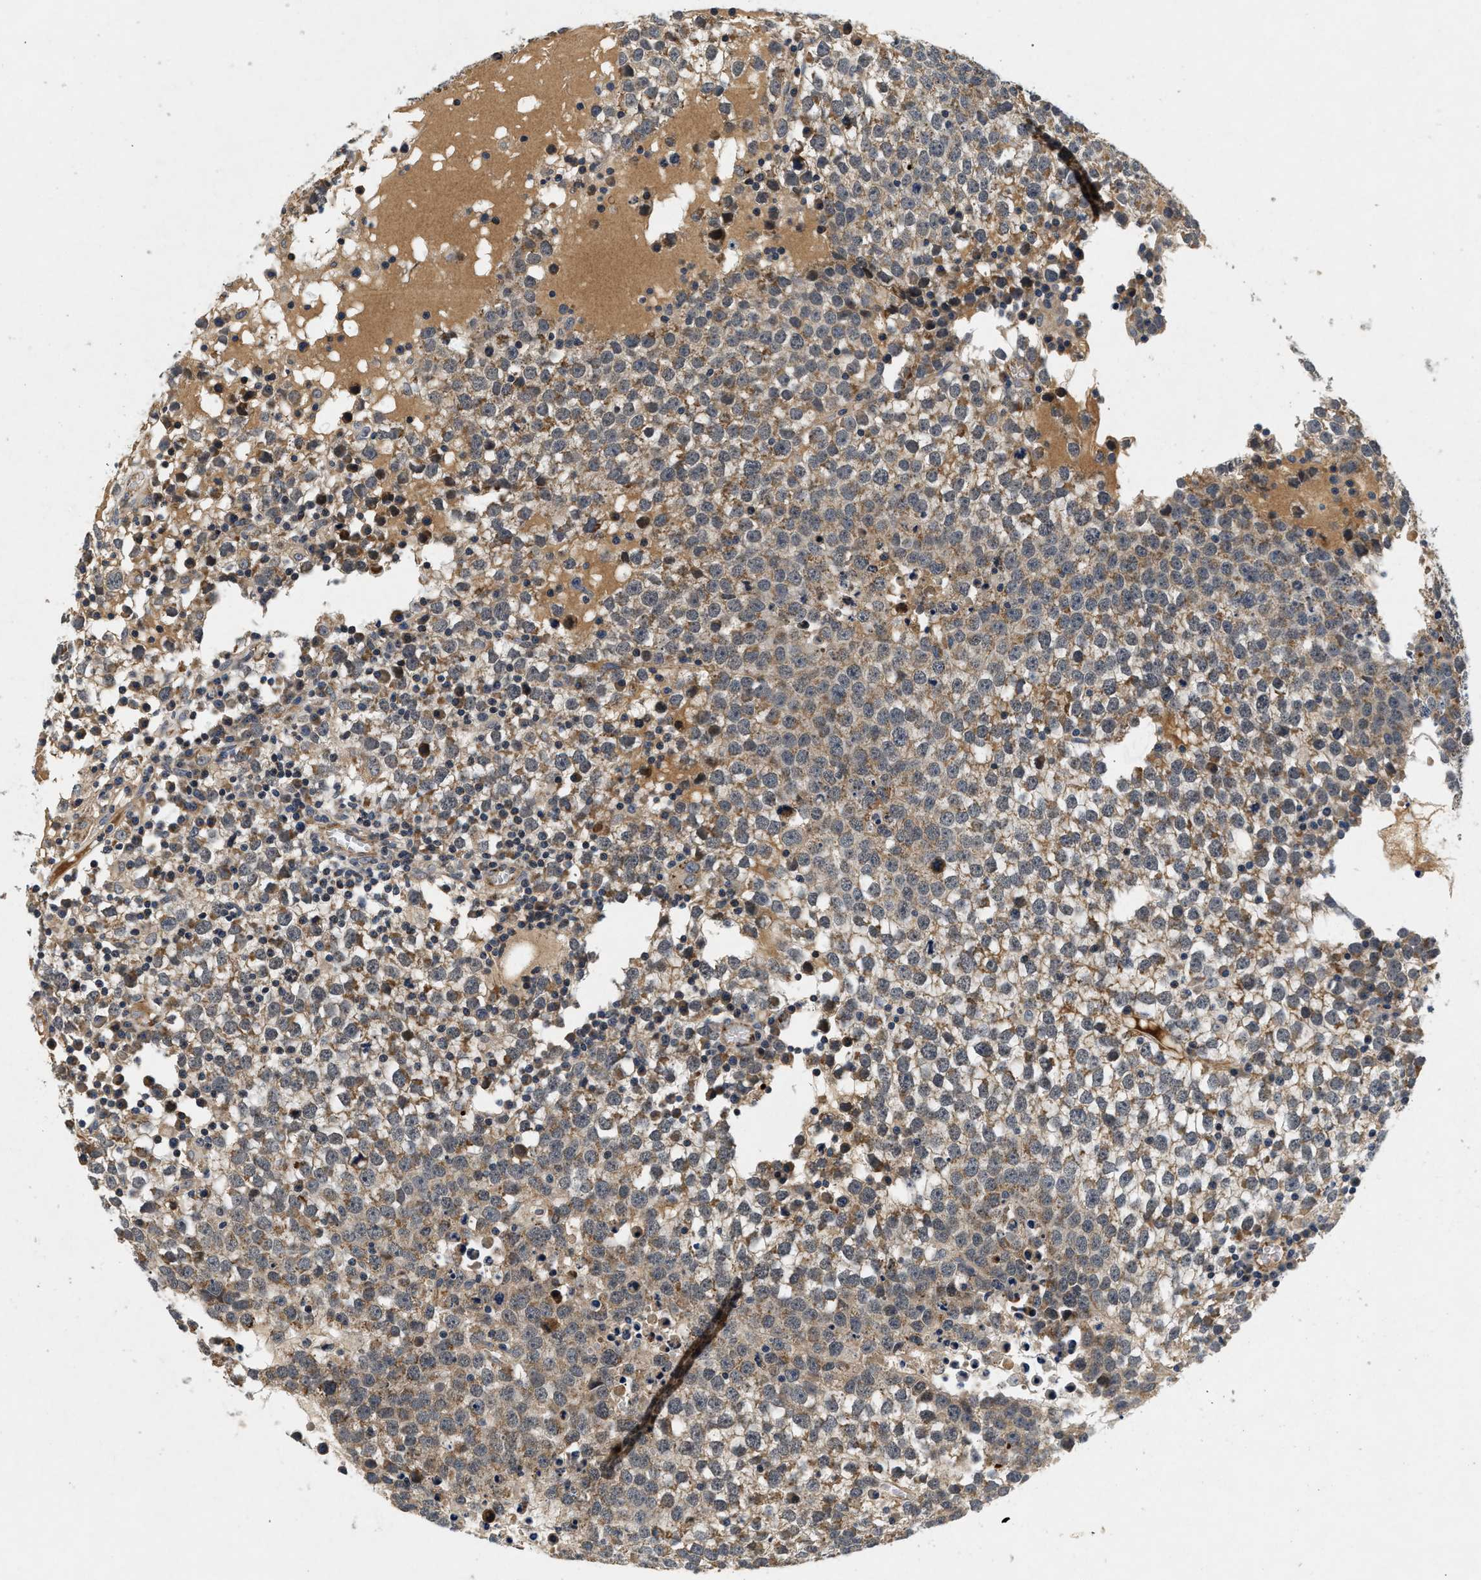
{"staining": {"intensity": "moderate", "quantity": "25%-75%", "location": "cytoplasmic/membranous"}, "tissue": "testis cancer", "cell_type": "Tumor cells", "image_type": "cancer", "snomed": [{"axis": "morphology", "description": "Seminoma, NOS"}, {"axis": "topography", "description": "Testis"}], "caption": "The immunohistochemical stain shows moderate cytoplasmic/membranous staining in tumor cells of testis cancer (seminoma) tissue. (DAB IHC, brown staining for protein, blue staining for nuclei).", "gene": "PDP1", "patient": {"sex": "male", "age": 65}}